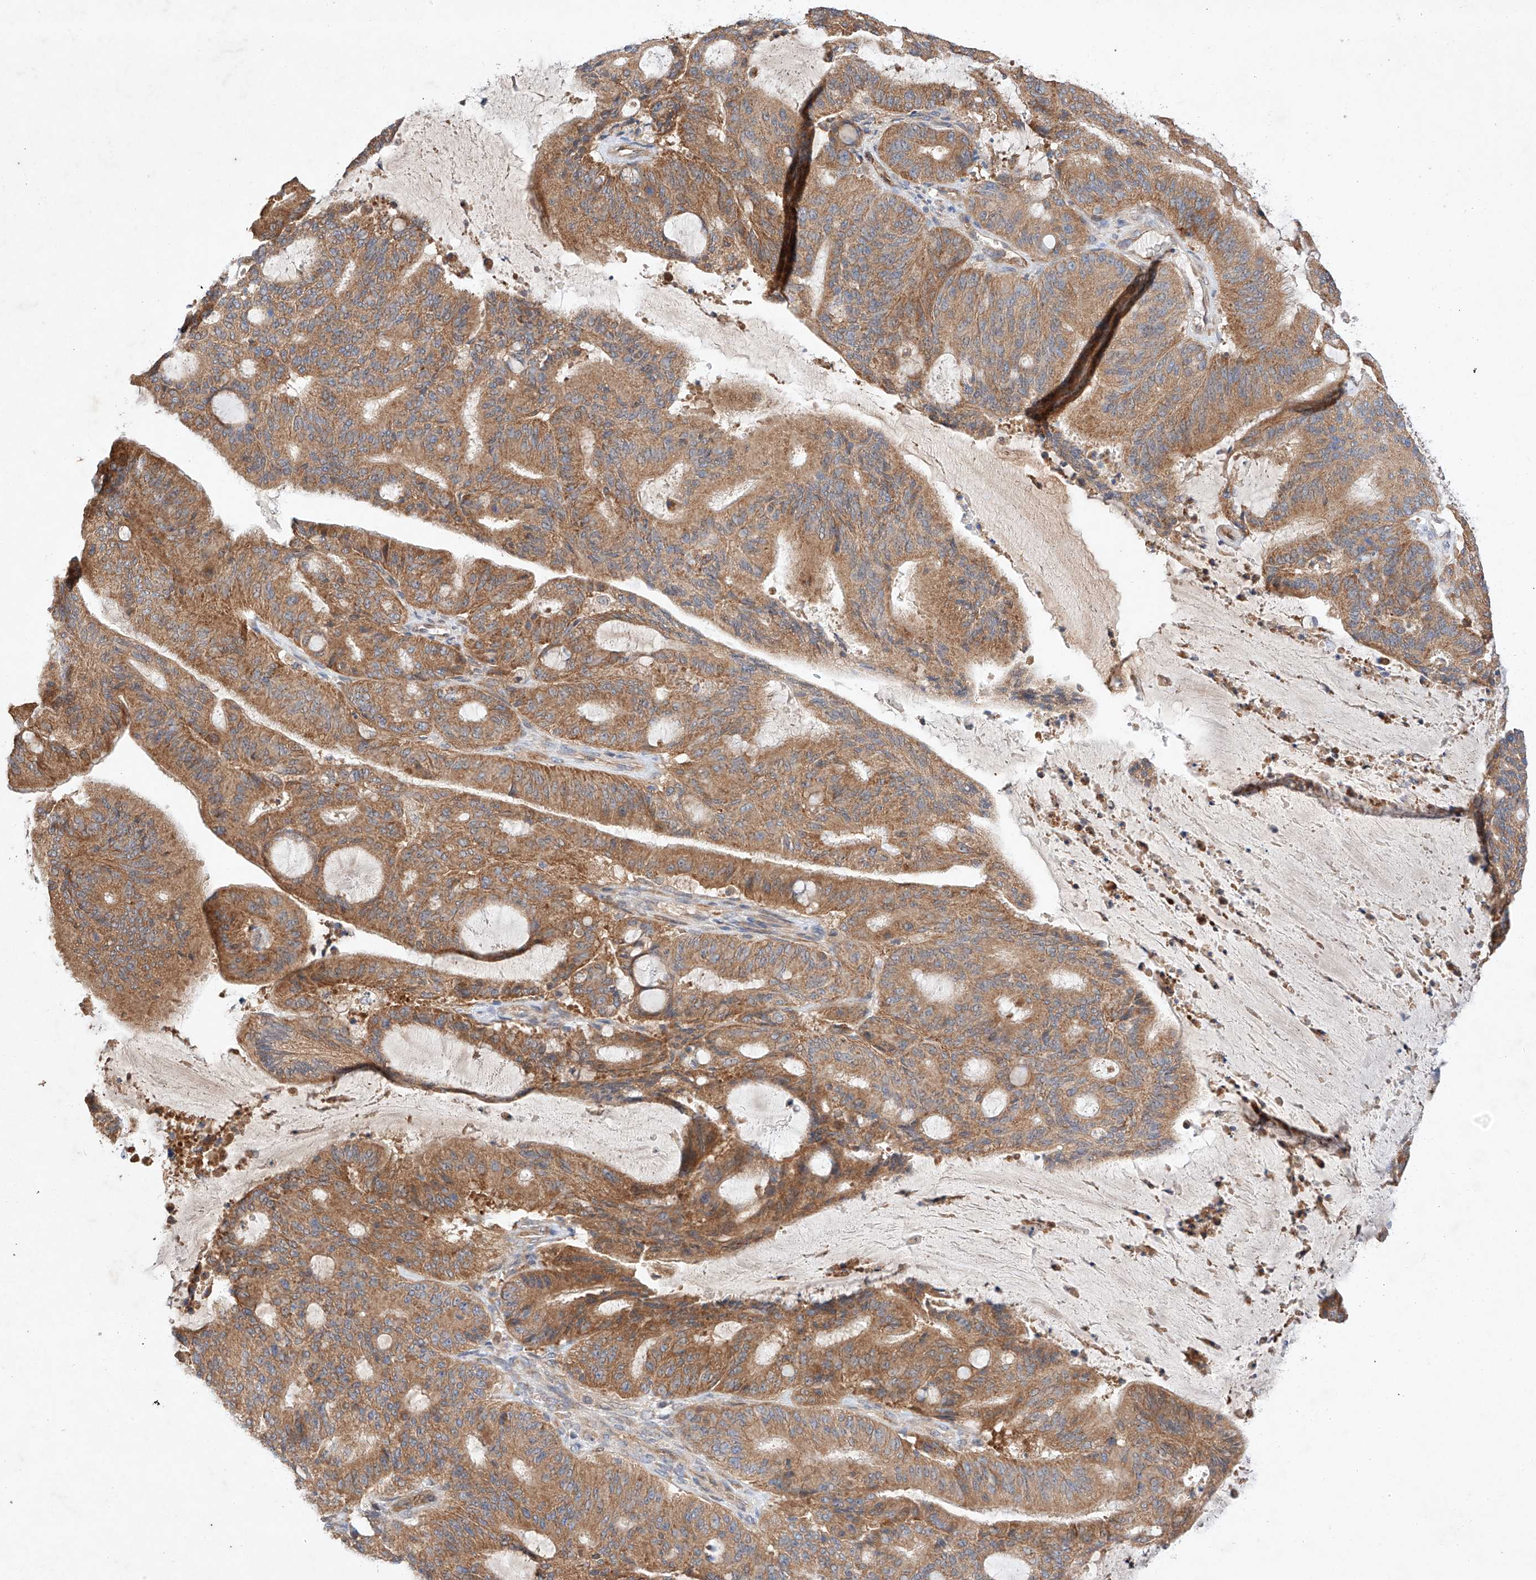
{"staining": {"intensity": "moderate", "quantity": ">75%", "location": "cytoplasmic/membranous"}, "tissue": "liver cancer", "cell_type": "Tumor cells", "image_type": "cancer", "snomed": [{"axis": "morphology", "description": "Normal tissue, NOS"}, {"axis": "morphology", "description": "Cholangiocarcinoma"}, {"axis": "topography", "description": "Liver"}, {"axis": "topography", "description": "Peripheral nerve tissue"}], "caption": "Protein staining exhibits moderate cytoplasmic/membranous staining in approximately >75% of tumor cells in liver cancer (cholangiocarcinoma). (IHC, brightfield microscopy, high magnification).", "gene": "C6orf118", "patient": {"sex": "female", "age": 73}}